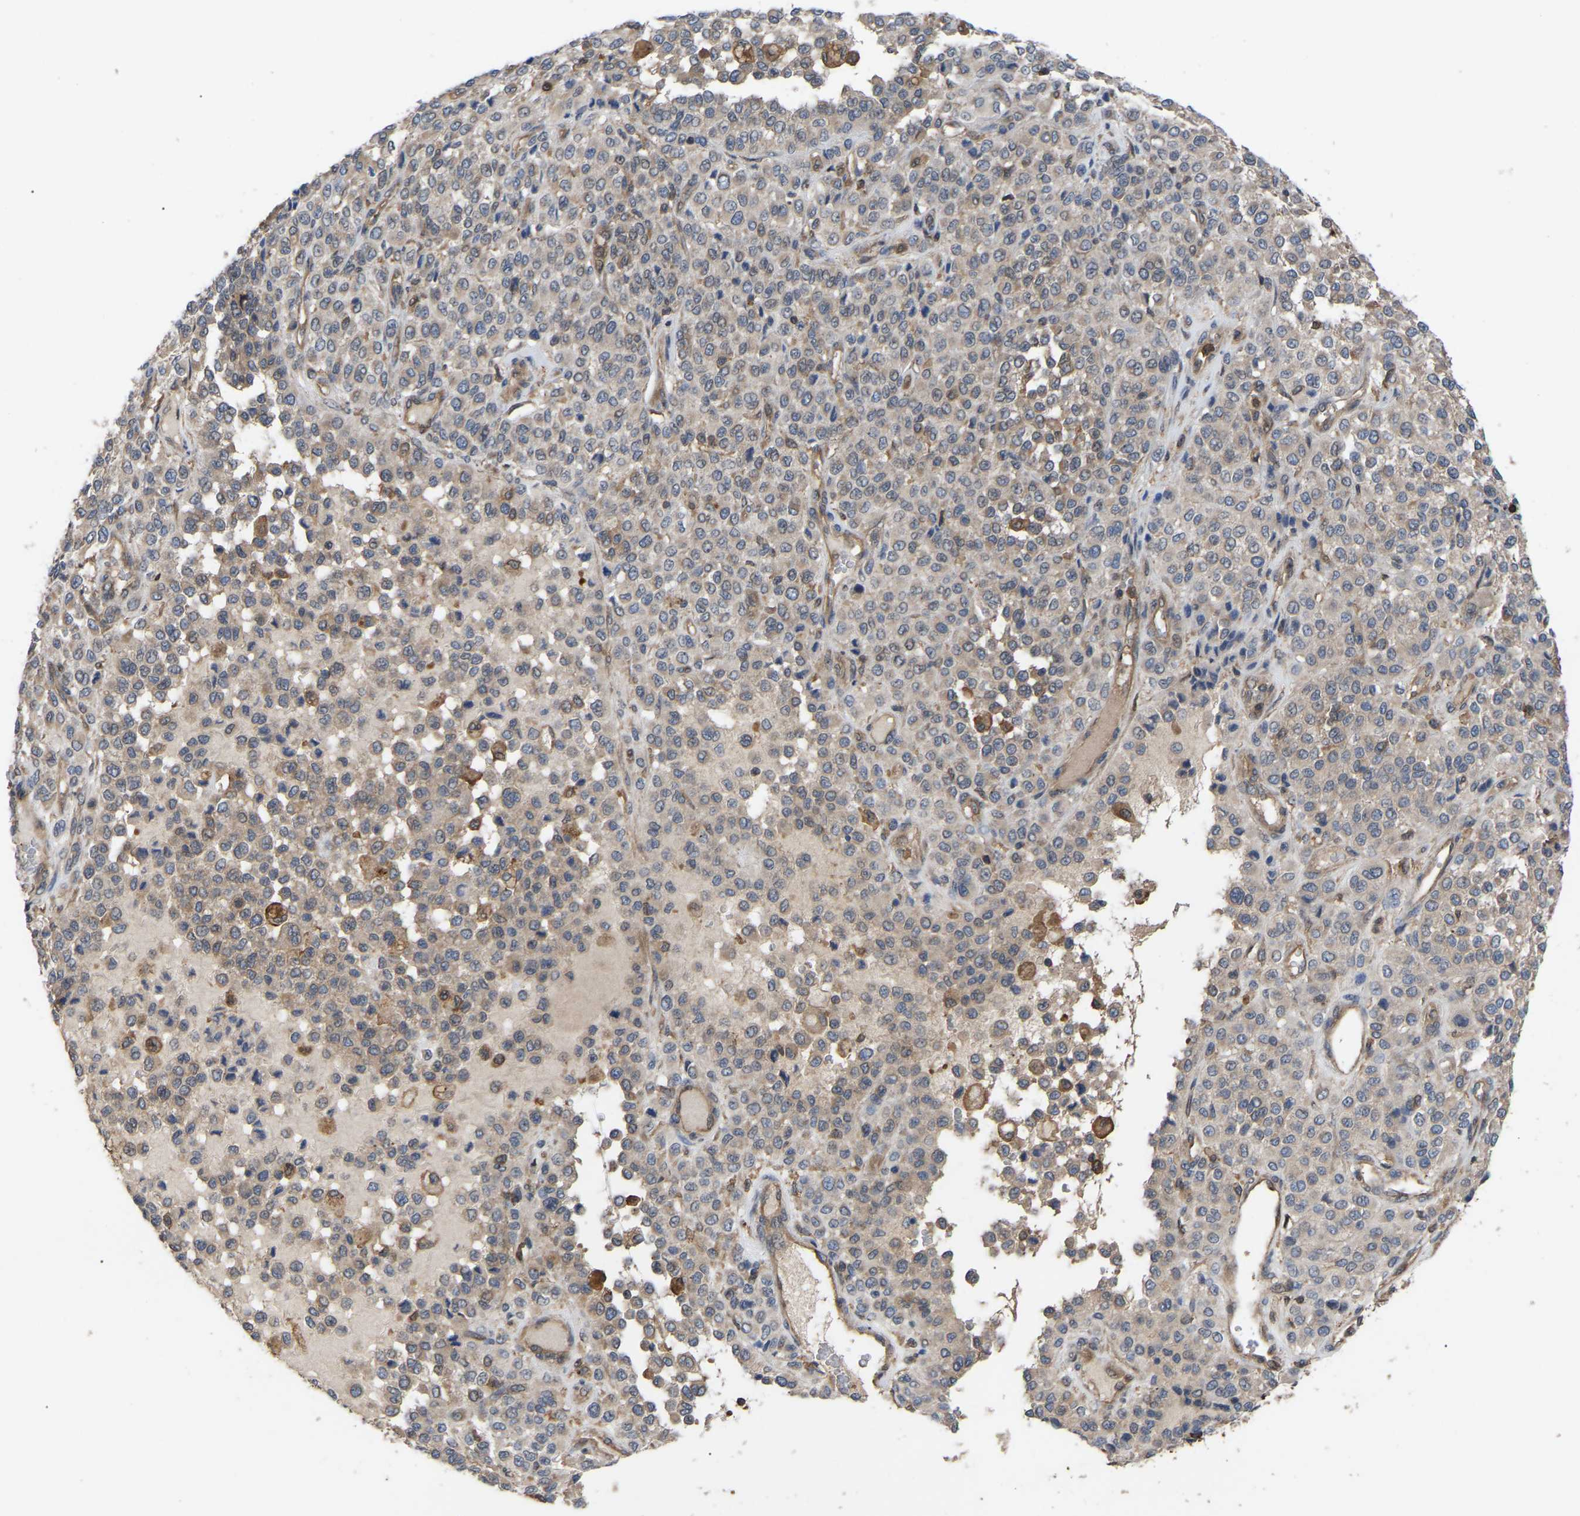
{"staining": {"intensity": "negative", "quantity": "none", "location": "none"}, "tissue": "melanoma", "cell_type": "Tumor cells", "image_type": "cancer", "snomed": [{"axis": "morphology", "description": "Malignant melanoma, Metastatic site"}, {"axis": "topography", "description": "Pancreas"}], "caption": "An image of human melanoma is negative for staining in tumor cells.", "gene": "CIT", "patient": {"sex": "female", "age": 30}}